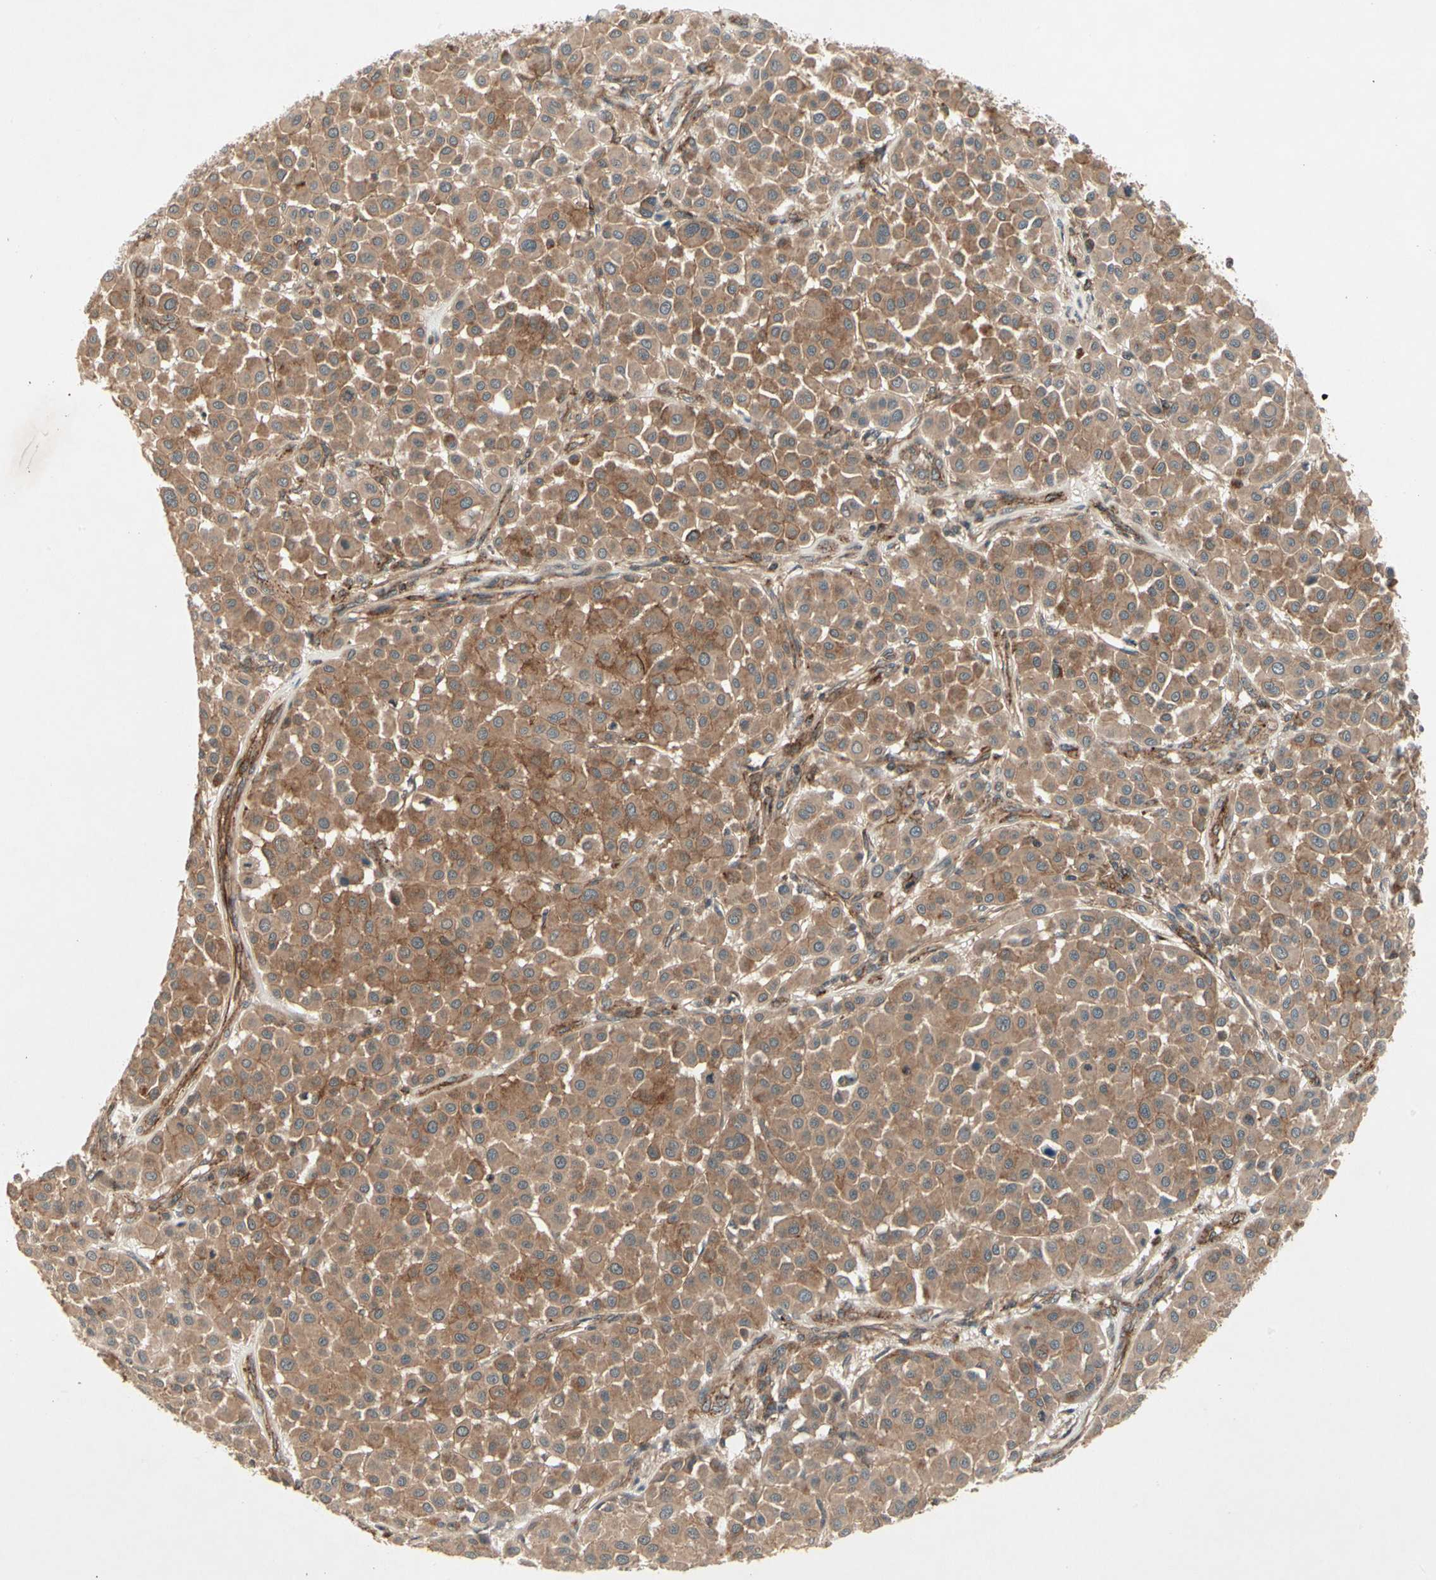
{"staining": {"intensity": "moderate", "quantity": ">75%", "location": "cytoplasmic/membranous"}, "tissue": "melanoma", "cell_type": "Tumor cells", "image_type": "cancer", "snomed": [{"axis": "morphology", "description": "Malignant melanoma, Metastatic site"}, {"axis": "topography", "description": "Soft tissue"}], "caption": "Moderate cytoplasmic/membranous protein positivity is appreciated in approximately >75% of tumor cells in malignant melanoma (metastatic site).", "gene": "FLOT1", "patient": {"sex": "male", "age": 41}}